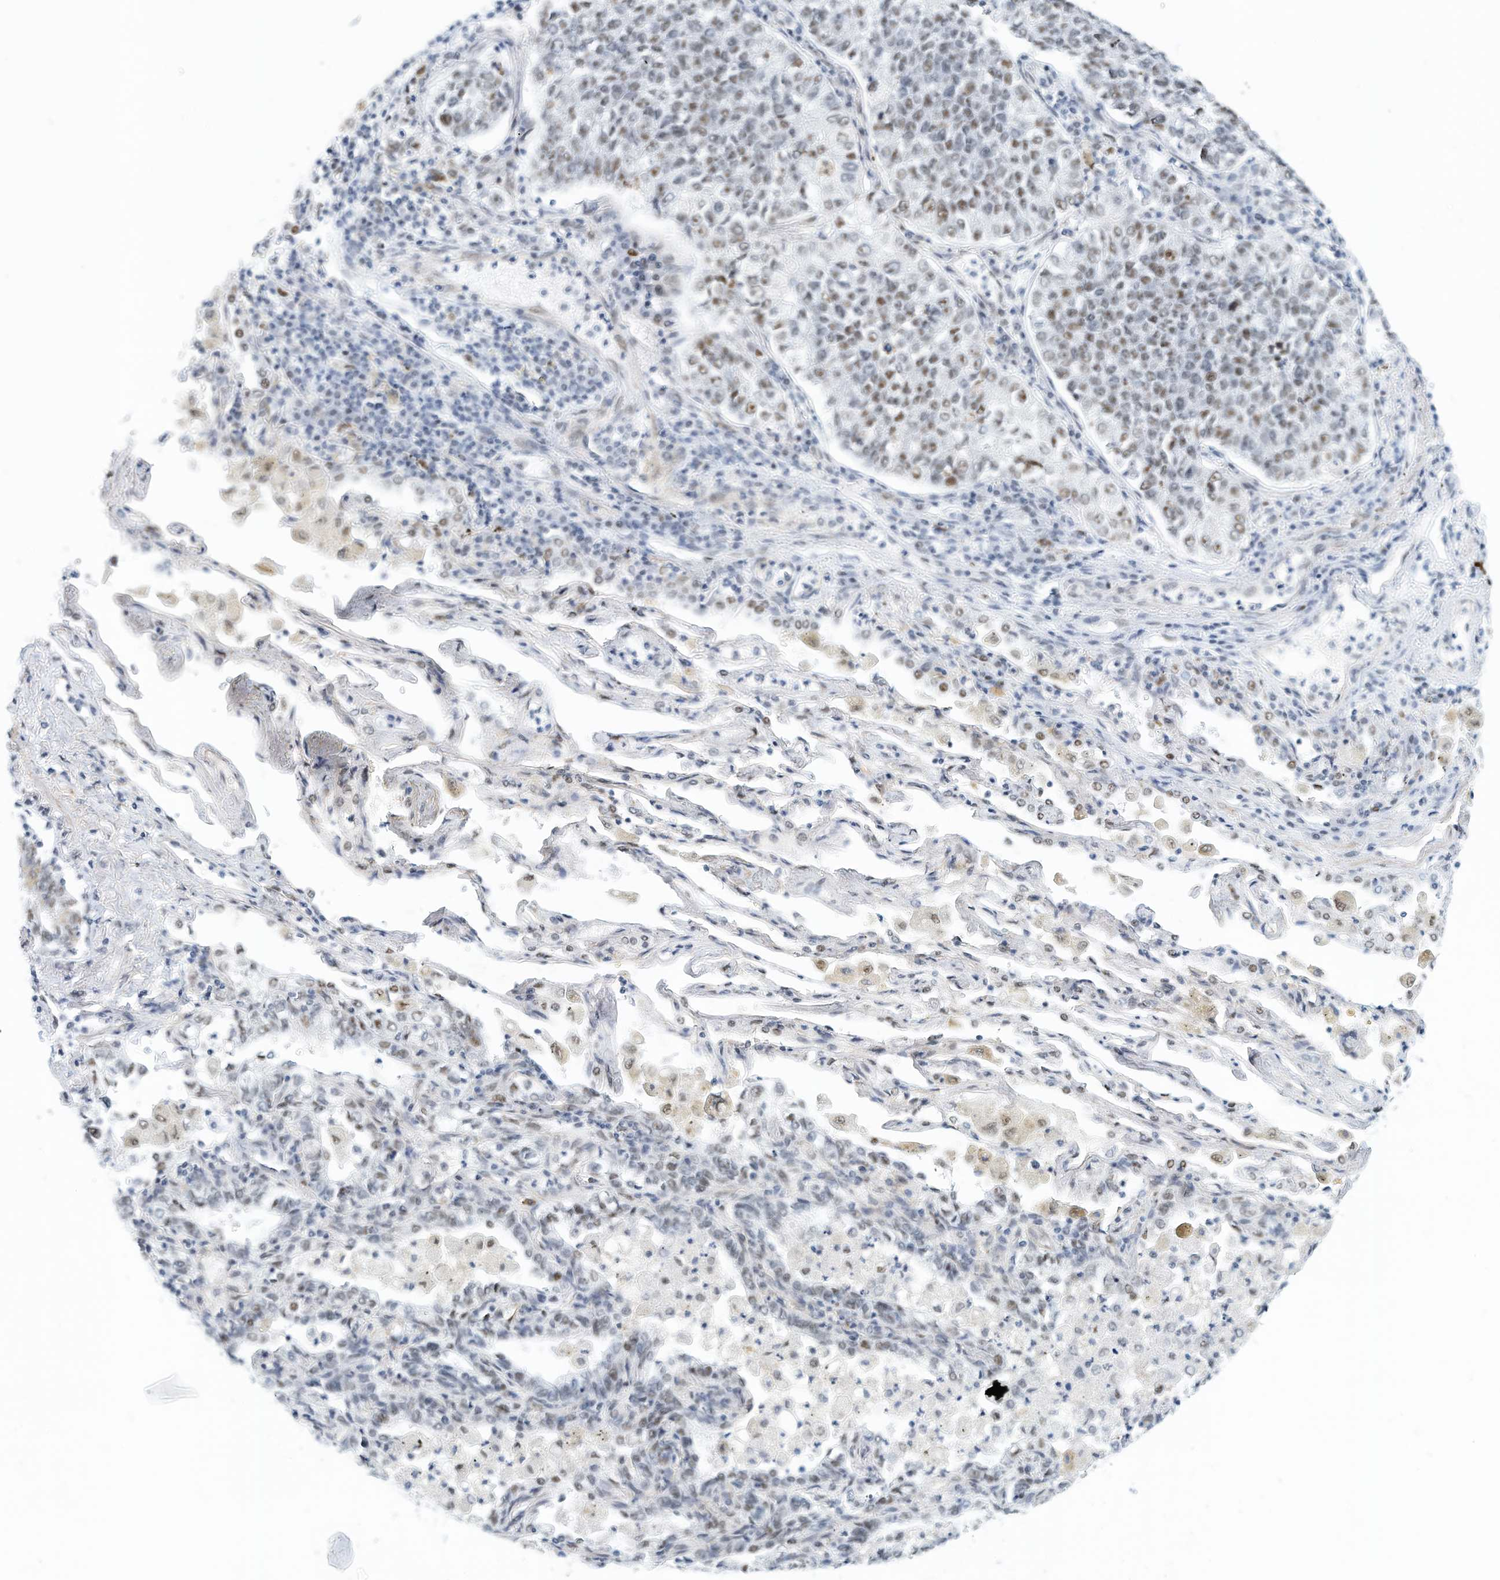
{"staining": {"intensity": "weak", "quantity": "25%-75%", "location": "nuclear"}, "tissue": "lung cancer", "cell_type": "Tumor cells", "image_type": "cancer", "snomed": [{"axis": "morphology", "description": "Adenocarcinoma, NOS"}, {"axis": "topography", "description": "Lung"}], "caption": "The image demonstrates immunohistochemical staining of adenocarcinoma (lung). There is weak nuclear expression is seen in about 25%-75% of tumor cells.", "gene": "ARHGAP28", "patient": {"sex": "male", "age": 49}}